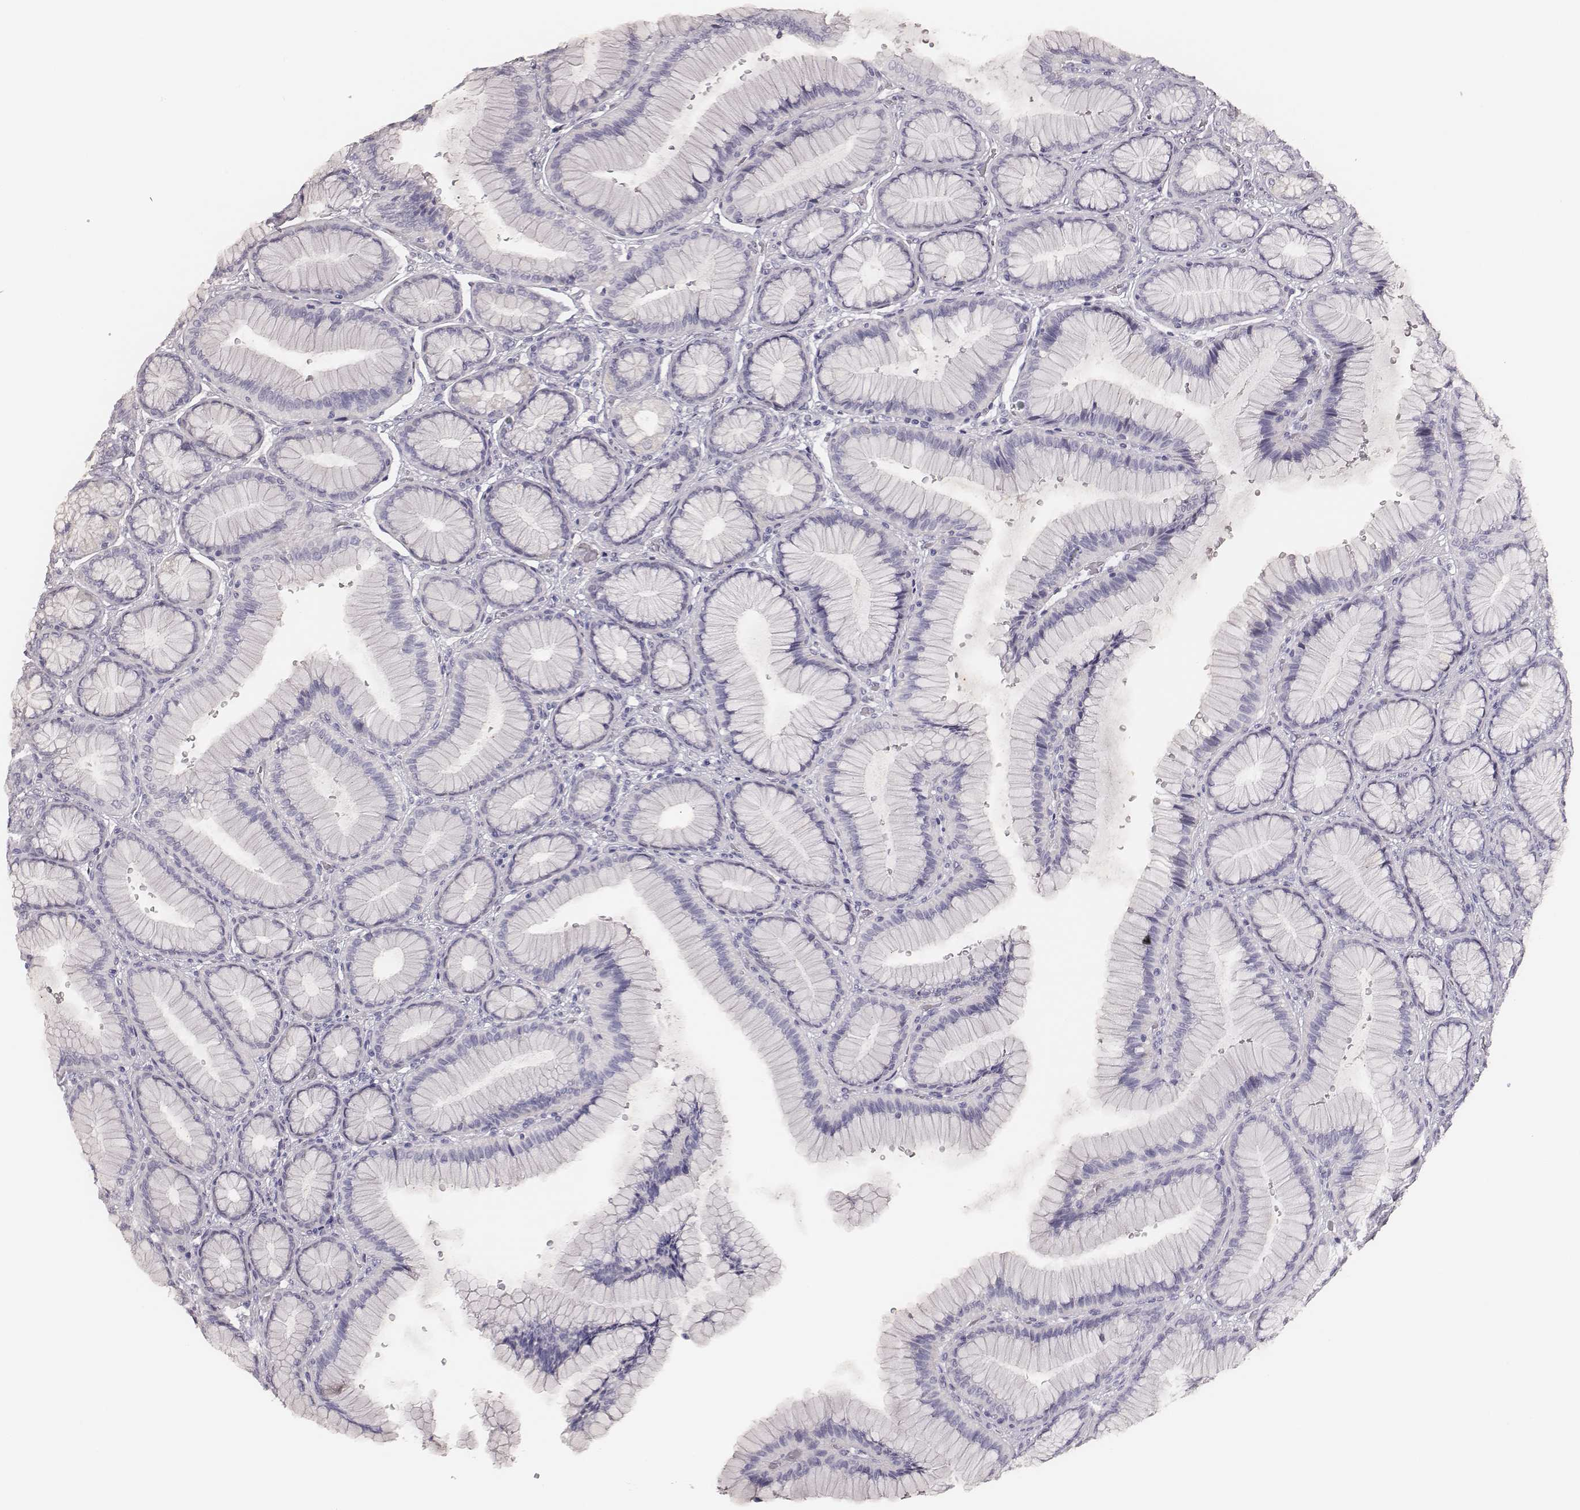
{"staining": {"intensity": "negative", "quantity": "none", "location": "none"}, "tissue": "stomach", "cell_type": "Glandular cells", "image_type": "normal", "snomed": [{"axis": "morphology", "description": "Normal tissue, NOS"}, {"axis": "morphology", "description": "Adenocarcinoma, NOS"}, {"axis": "morphology", "description": "Adenocarcinoma, High grade"}, {"axis": "topography", "description": "Stomach, upper"}, {"axis": "topography", "description": "Stomach"}], "caption": "The IHC image has no significant positivity in glandular cells of stomach. (Immunohistochemistry, brightfield microscopy, high magnification).", "gene": "MYH6", "patient": {"sex": "female", "age": 65}}